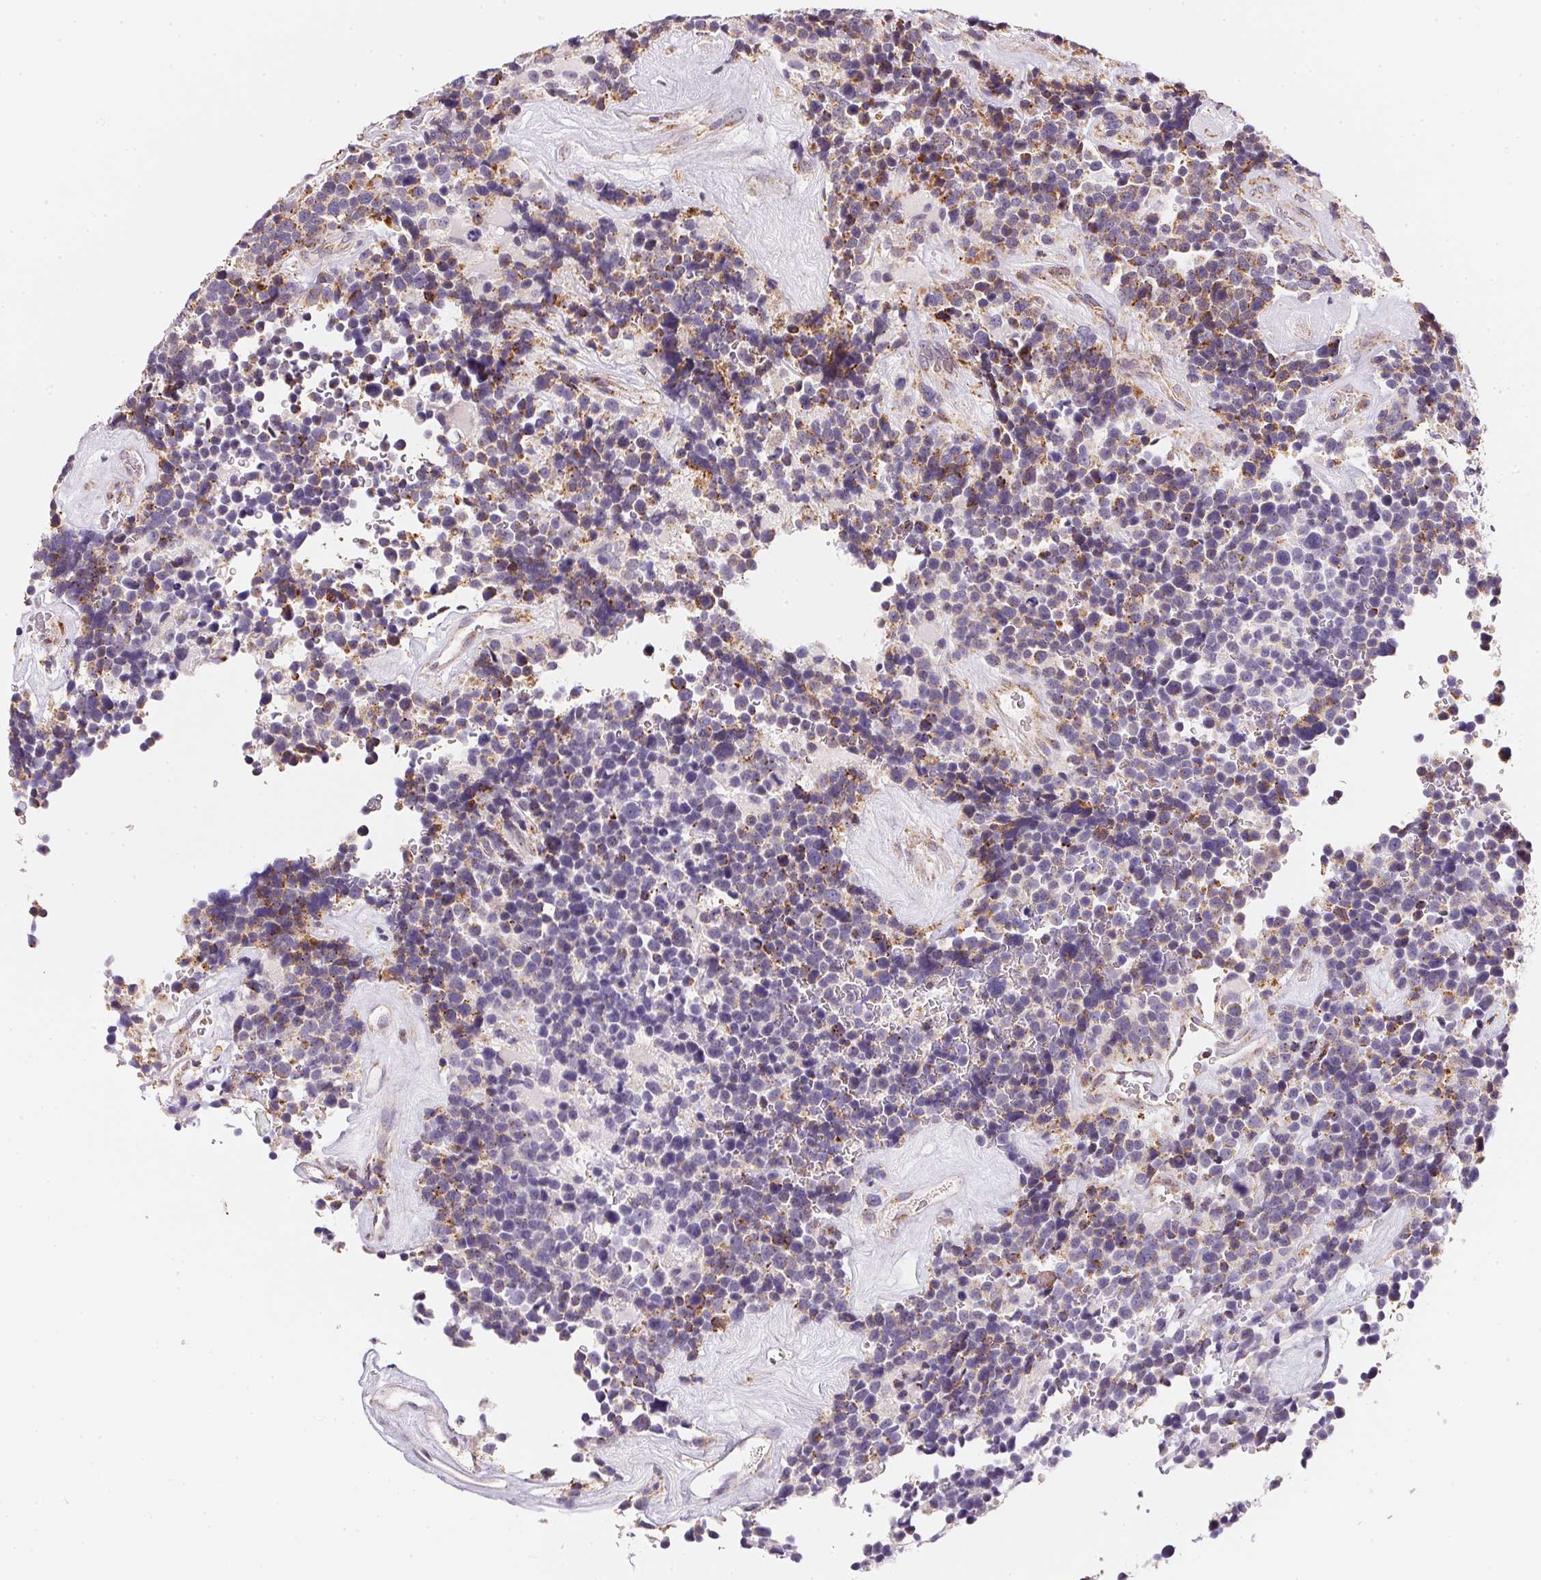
{"staining": {"intensity": "moderate", "quantity": "<25%", "location": "cytoplasmic/membranous"}, "tissue": "glioma", "cell_type": "Tumor cells", "image_type": "cancer", "snomed": [{"axis": "morphology", "description": "Glioma, malignant, High grade"}, {"axis": "topography", "description": "Brain"}], "caption": "An image of human malignant high-grade glioma stained for a protein displays moderate cytoplasmic/membranous brown staining in tumor cells. Using DAB (brown) and hematoxylin (blue) stains, captured at high magnification using brightfield microscopy.", "gene": "GIPC2", "patient": {"sex": "male", "age": 33}}